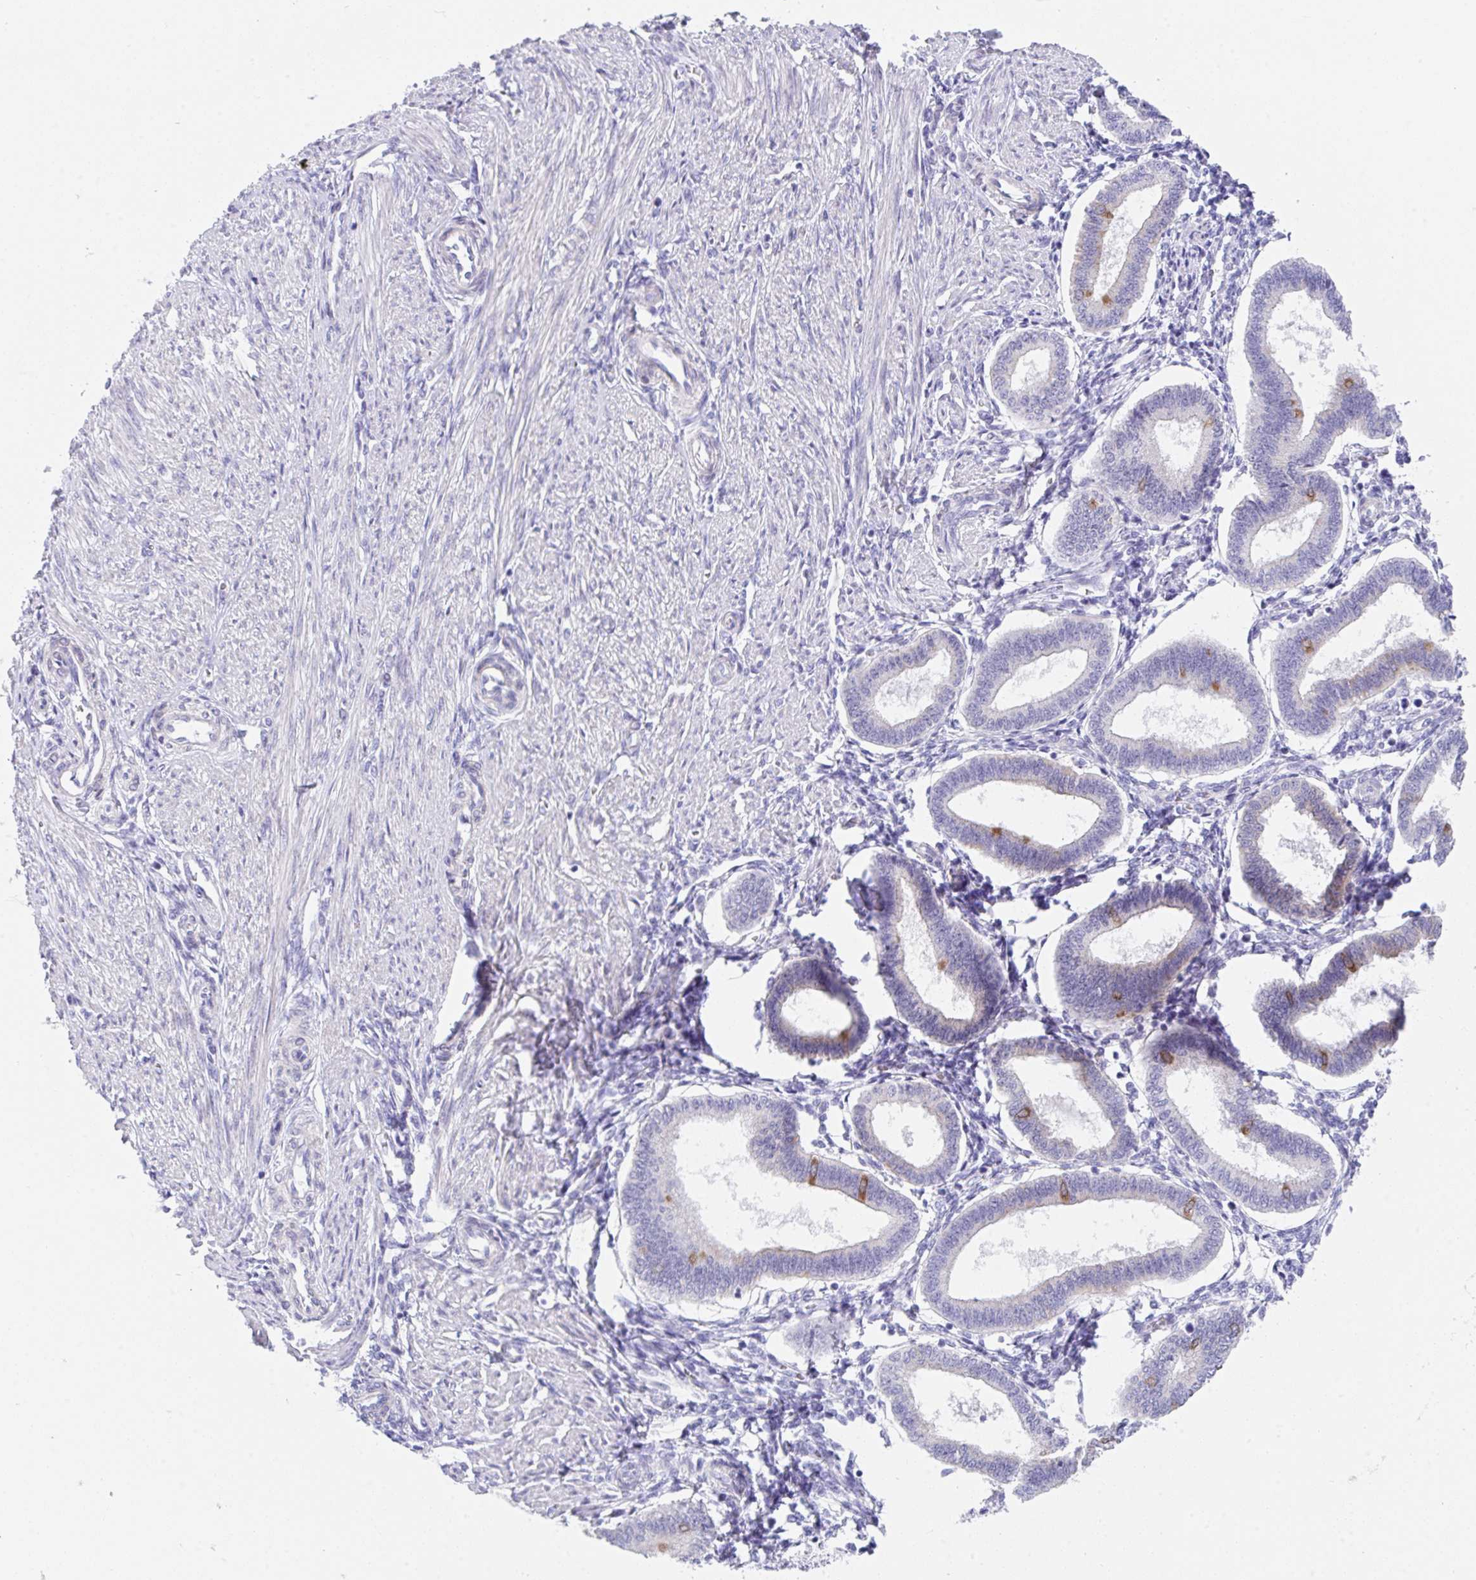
{"staining": {"intensity": "negative", "quantity": "none", "location": "none"}, "tissue": "endometrium", "cell_type": "Cells in endometrial stroma", "image_type": "normal", "snomed": [{"axis": "morphology", "description": "Normal tissue, NOS"}, {"axis": "topography", "description": "Endometrium"}], "caption": "A photomicrograph of endometrium stained for a protein demonstrates no brown staining in cells in endometrial stroma. (Immunohistochemistry (ihc), brightfield microscopy, high magnification).", "gene": "TRAF4", "patient": {"sex": "female", "age": 24}}